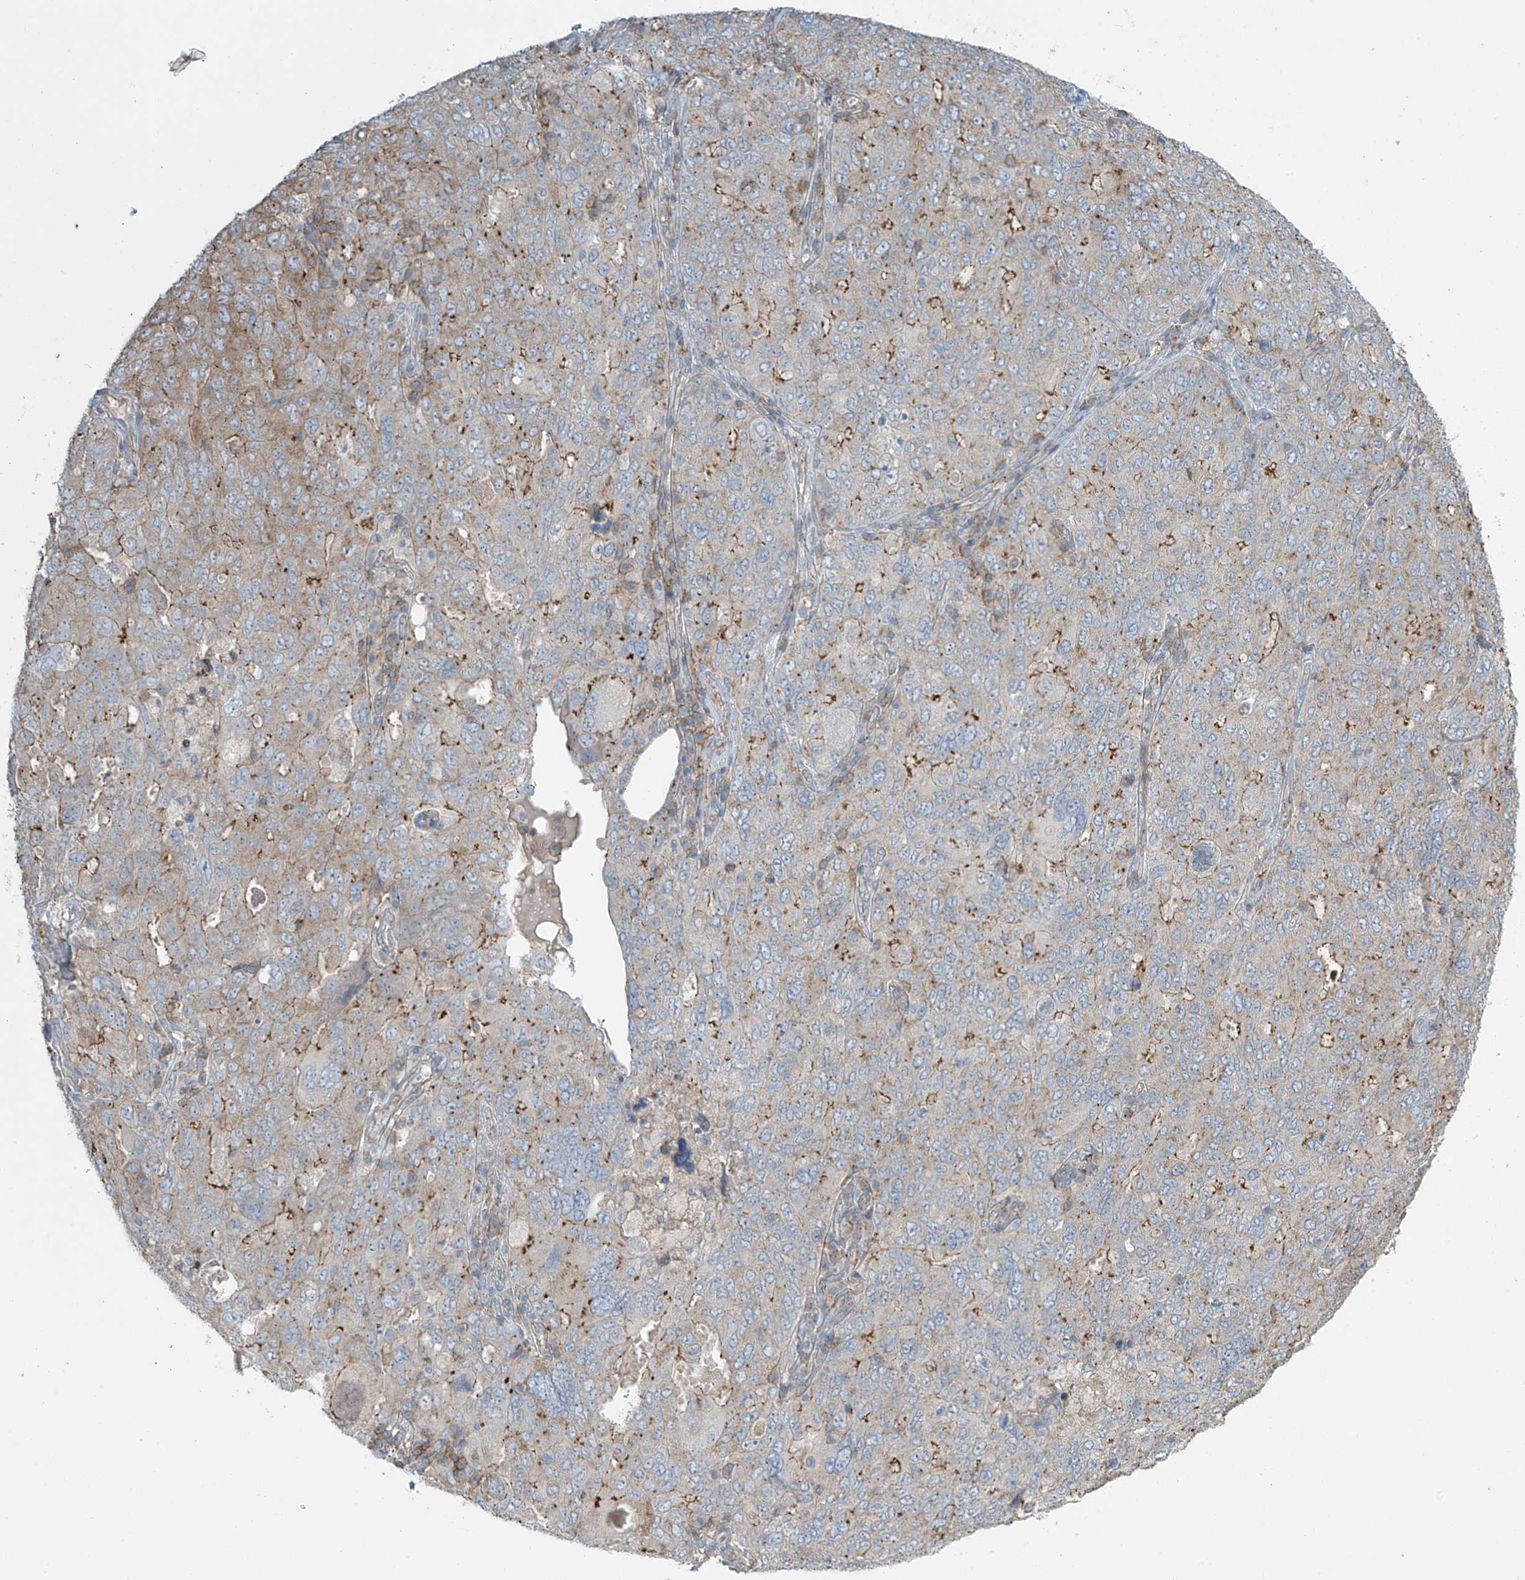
{"staining": {"intensity": "moderate", "quantity": "<25%", "location": "cytoplasmic/membranous"}, "tissue": "ovarian cancer", "cell_type": "Tumor cells", "image_type": "cancer", "snomed": [{"axis": "morphology", "description": "Carcinoma, endometroid"}, {"axis": "topography", "description": "Ovary"}], "caption": "Brown immunohistochemical staining in ovarian cancer (endometroid carcinoma) shows moderate cytoplasmic/membranous positivity in about <25% of tumor cells. The staining was performed using DAB, with brown indicating positive protein expression. Nuclei are stained blue with hematoxylin.", "gene": "SLC9A2", "patient": {"sex": "female", "age": 62}}